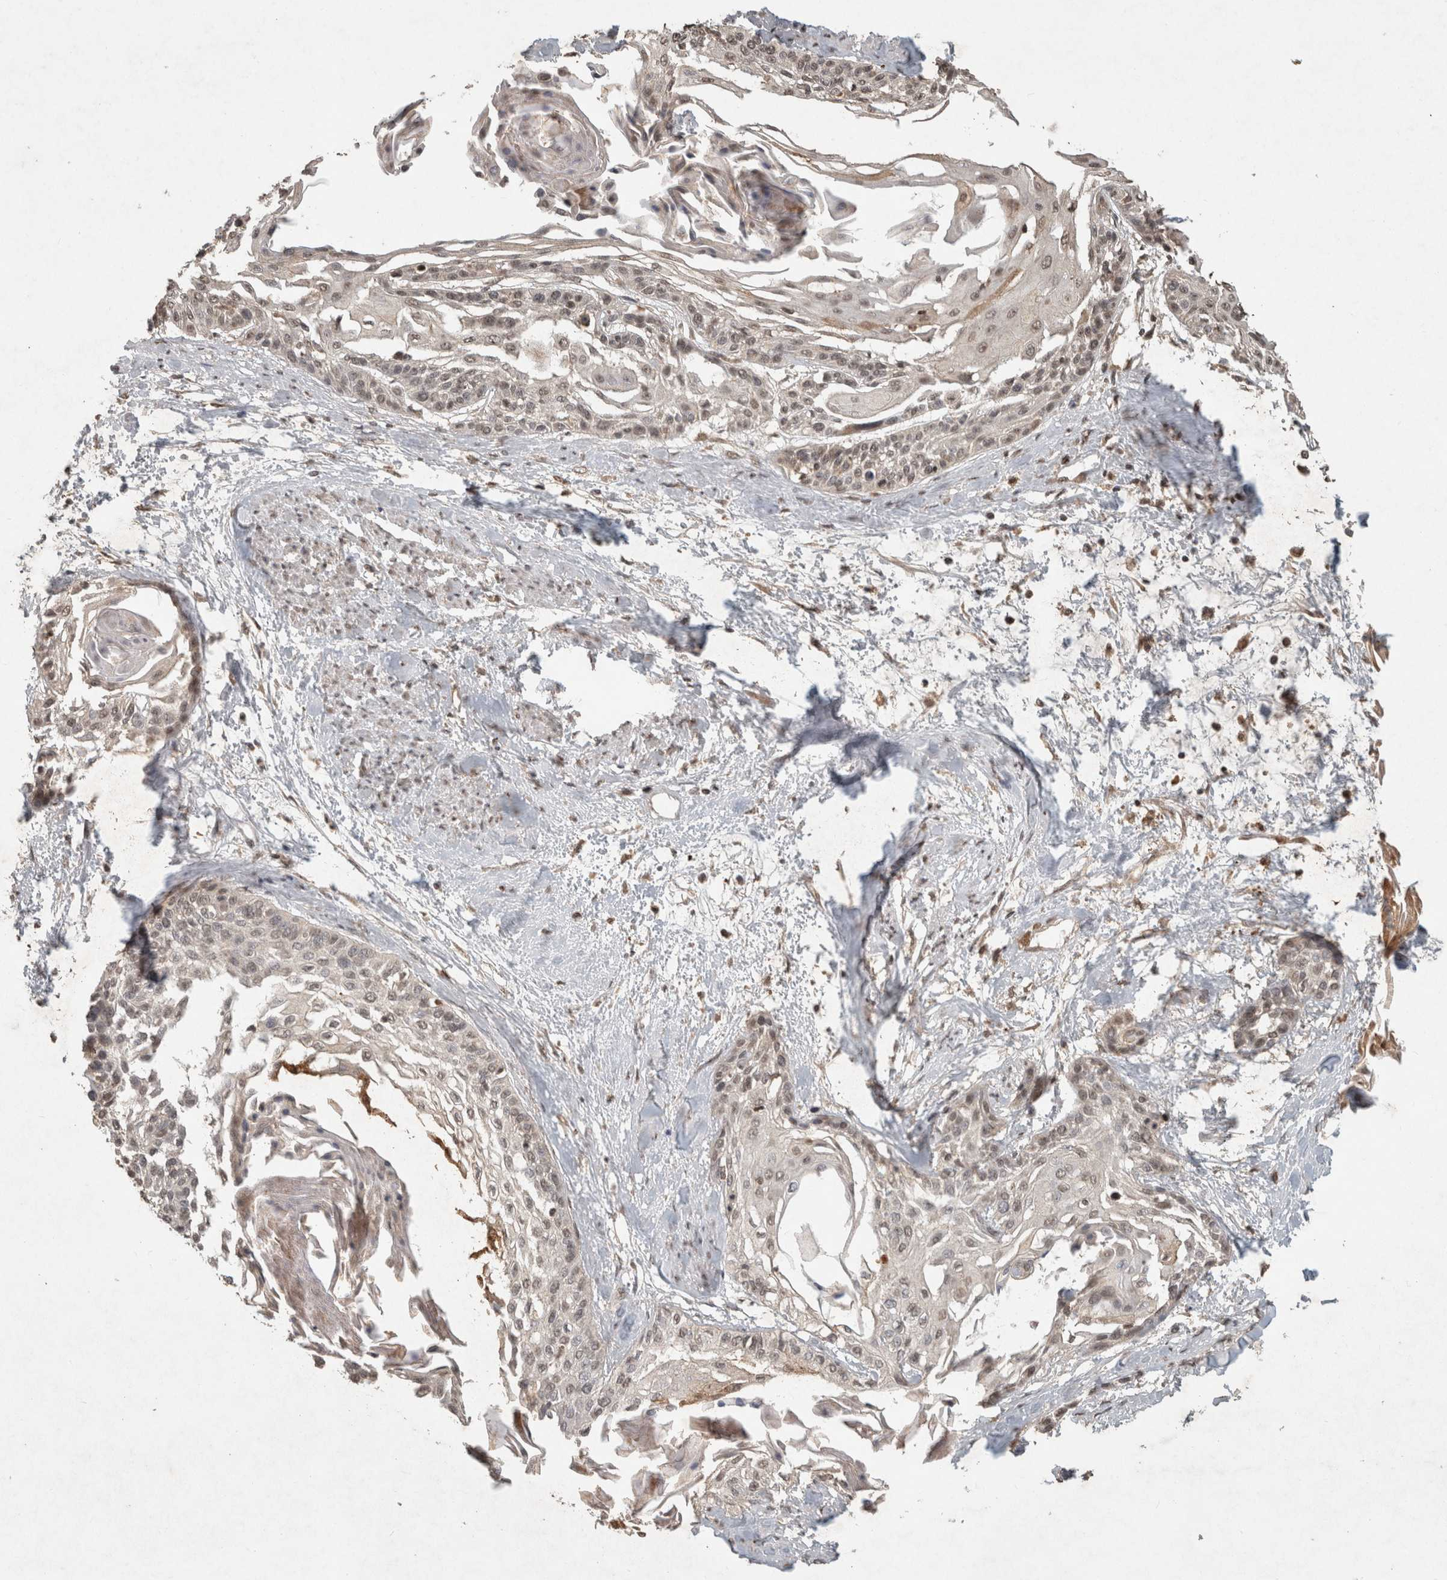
{"staining": {"intensity": "weak", "quantity": ">75%", "location": "nuclear"}, "tissue": "cervical cancer", "cell_type": "Tumor cells", "image_type": "cancer", "snomed": [{"axis": "morphology", "description": "Squamous cell carcinoma, NOS"}, {"axis": "topography", "description": "Cervix"}], "caption": "Weak nuclear protein positivity is appreciated in approximately >75% of tumor cells in squamous cell carcinoma (cervical).", "gene": "FAM3A", "patient": {"sex": "female", "age": 57}}